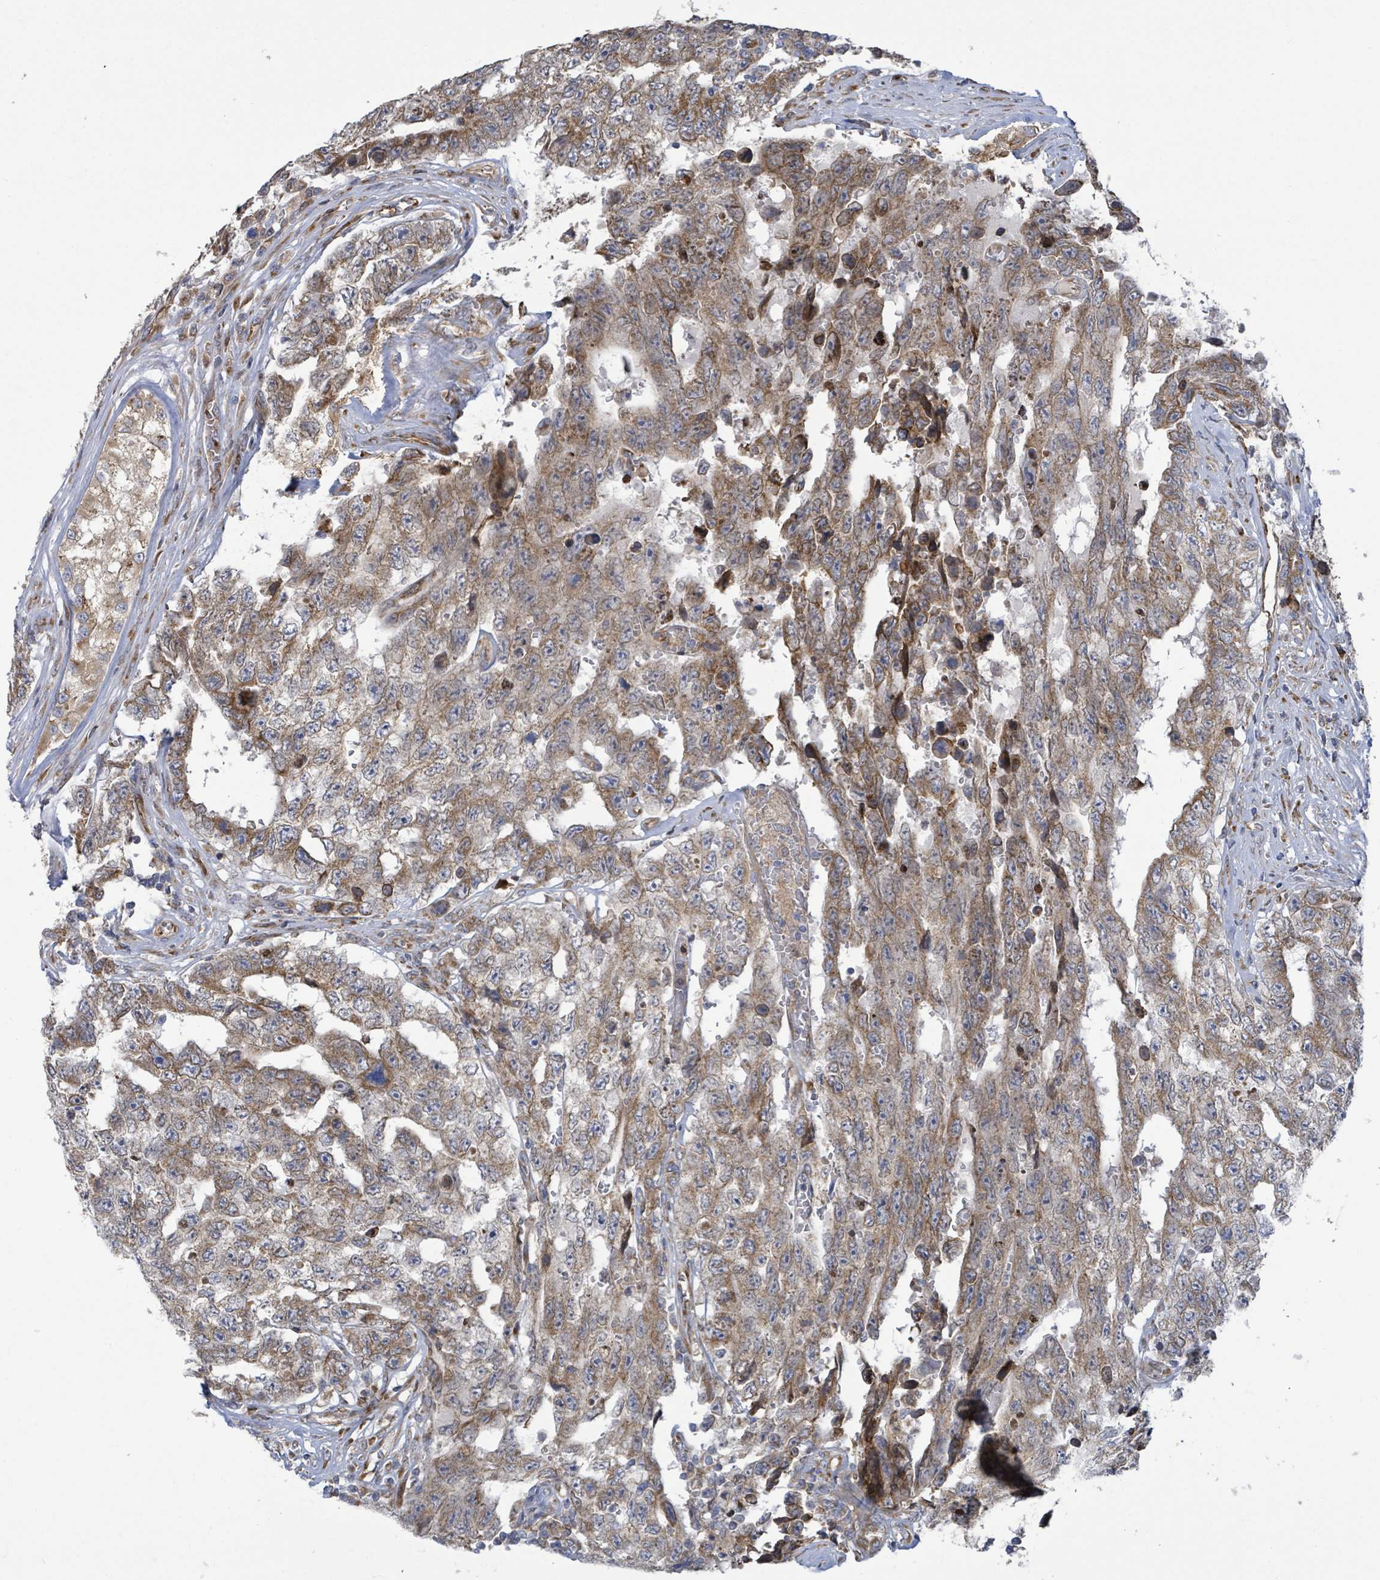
{"staining": {"intensity": "moderate", "quantity": ">75%", "location": "cytoplasmic/membranous"}, "tissue": "testis cancer", "cell_type": "Tumor cells", "image_type": "cancer", "snomed": [{"axis": "morphology", "description": "Normal tissue, NOS"}, {"axis": "morphology", "description": "Carcinoma, Embryonal, NOS"}, {"axis": "topography", "description": "Testis"}, {"axis": "topography", "description": "Epididymis"}], "caption": "This is a micrograph of immunohistochemistry staining of testis cancer (embryonal carcinoma), which shows moderate positivity in the cytoplasmic/membranous of tumor cells.", "gene": "NOMO1", "patient": {"sex": "male", "age": 25}}